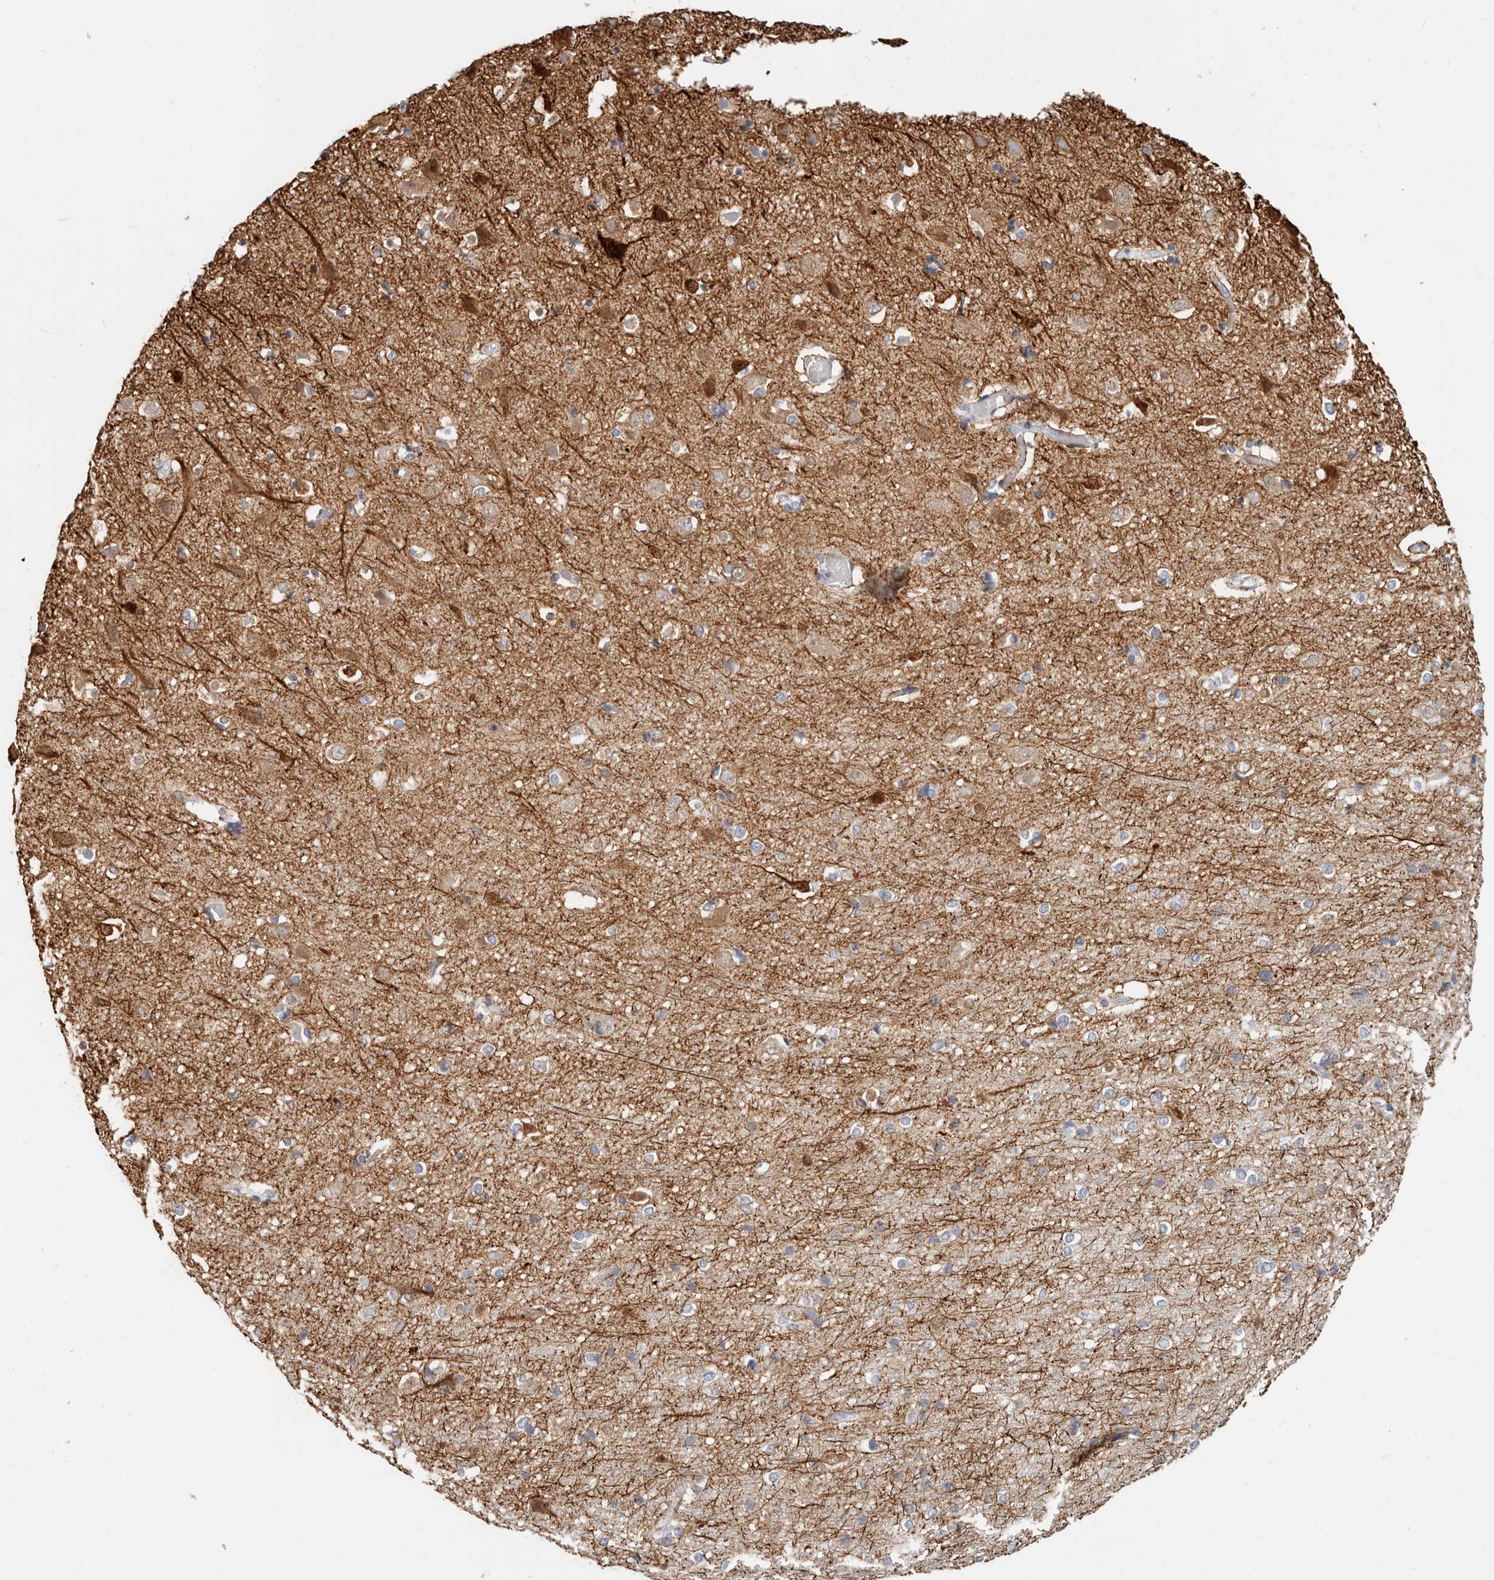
{"staining": {"intensity": "weak", "quantity": ">75%", "location": "cytoplasmic/membranous"}, "tissue": "cerebral cortex", "cell_type": "Endothelial cells", "image_type": "normal", "snomed": [{"axis": "morphology", "description": "Normal tissue, NOS"}, {"axis": "topography", "description": "Cerebral cortex"}], "caption": "High-power microscopy captured an immunohistochemistry (IHC) photomicrograph of normal cerebral cortex, revealing weak cytoplasmic/membranous expression in approximately >75% of endothelial cells. Using DAB (3,3'-diaminobenzidine) (brown) and hematoxylin (blue) stains, captured at high magnification using brightfield microscopy.", "gene": "ZRANB1", "patient": {"sex": "male", "age": 54}}